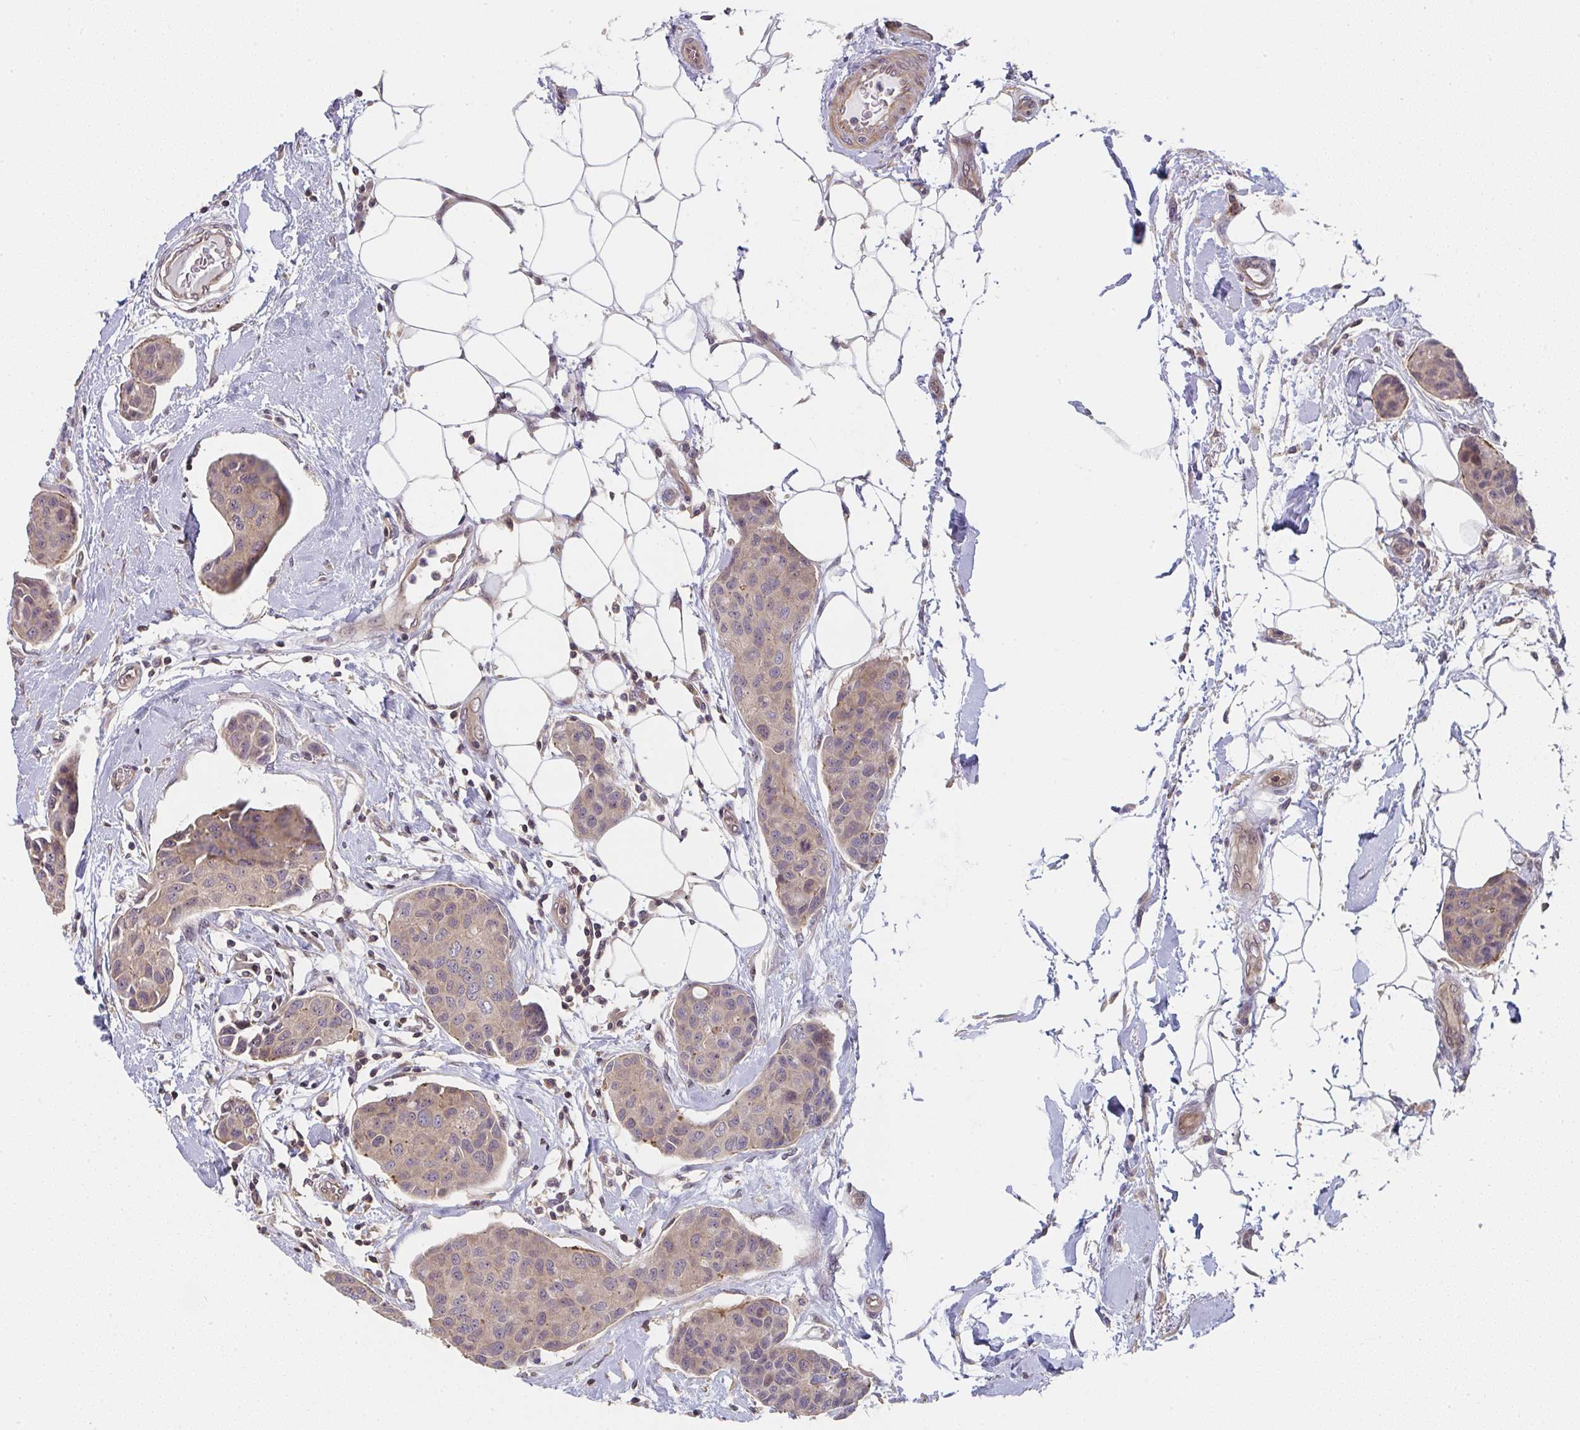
{"staining": {"intensity": "weak", "quantity": ">75%", "location": "cytoplasmic/membranous"}, "tissue": "breast cancer", "cell_type": "Tumor cells", "image_type": "cancer", "snomed": [{"axis": "morphology", "description": "Duct carcinoma"}, {"axis": "topography", "description": "Breast"}, {"axis": "topography", "description": "Lymph node"}], "caption": "Breast invasive ductal carcinoma stained for a protein demonstrates weak cytoplasmic/membranous positivity in tumor cells. The staining is performed using DAB (3,3'-diaminobenzidine) brown chromogen to label protein expression. The nuclei are counter-stained blue using hematoxylin.", "gene": "RANGRF", "patient": {"sex": "female", "age": 80}}